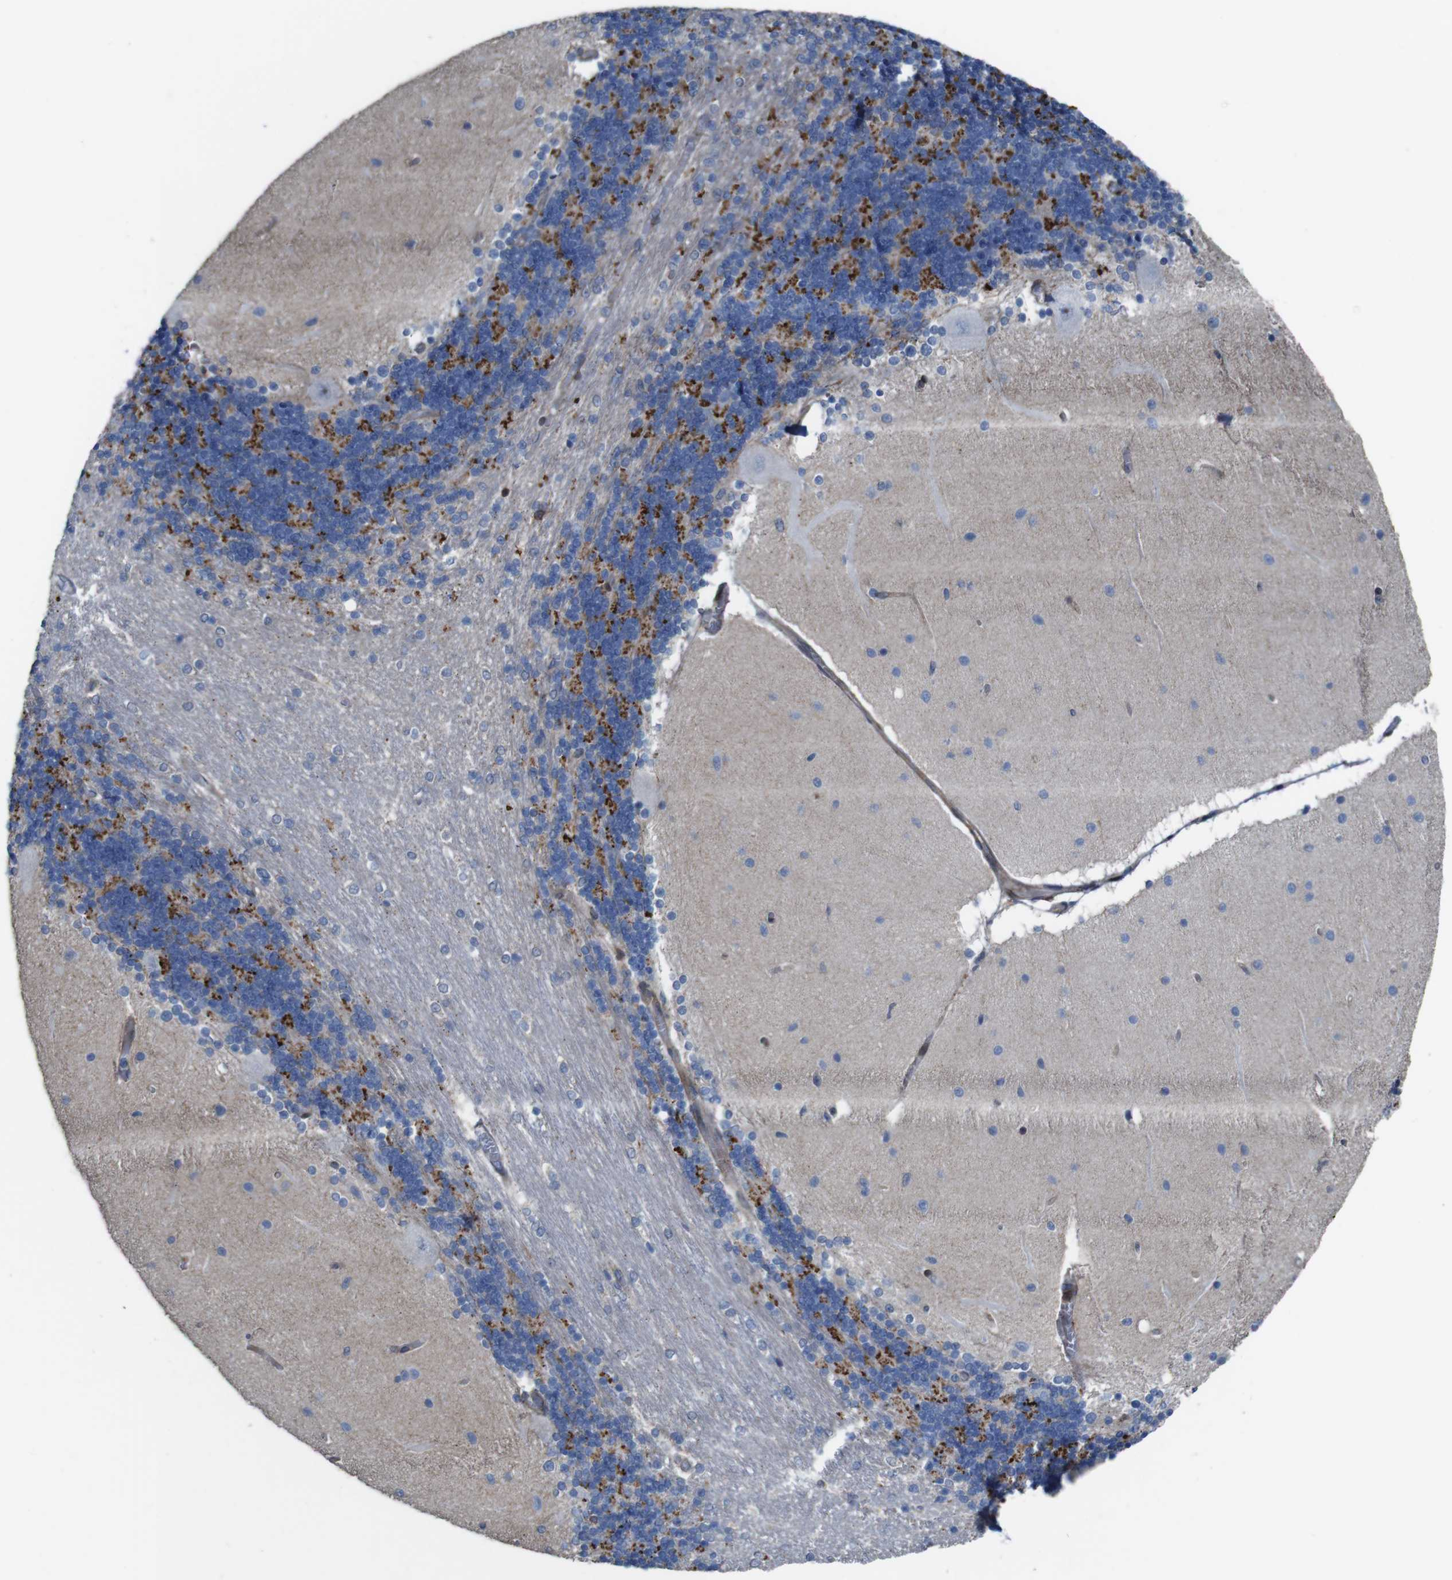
{"staining": {"intensity": "strong", "quantity": "<25%", "location": "cytoplasmic/membranous"}, "tissue": "cerebellum", "cell_type": "Cells in granular layer", "image_type": "normal", "snomed": [{"axis": "morphology", "description": "Normal tissue, NOS"}, {"axis": "topography", "description": "Cerebellum"}], "caption": "DAB (3,3'-diaminobenzidine) immunohistochemical staining of unremarkable human cerebellum reveals strong cytoplasmic/membranous protein positivity in about <25% of cells in granular layer.", "gene": "PCOLCE2", "patient": {"sex": "female", "age": 54}}